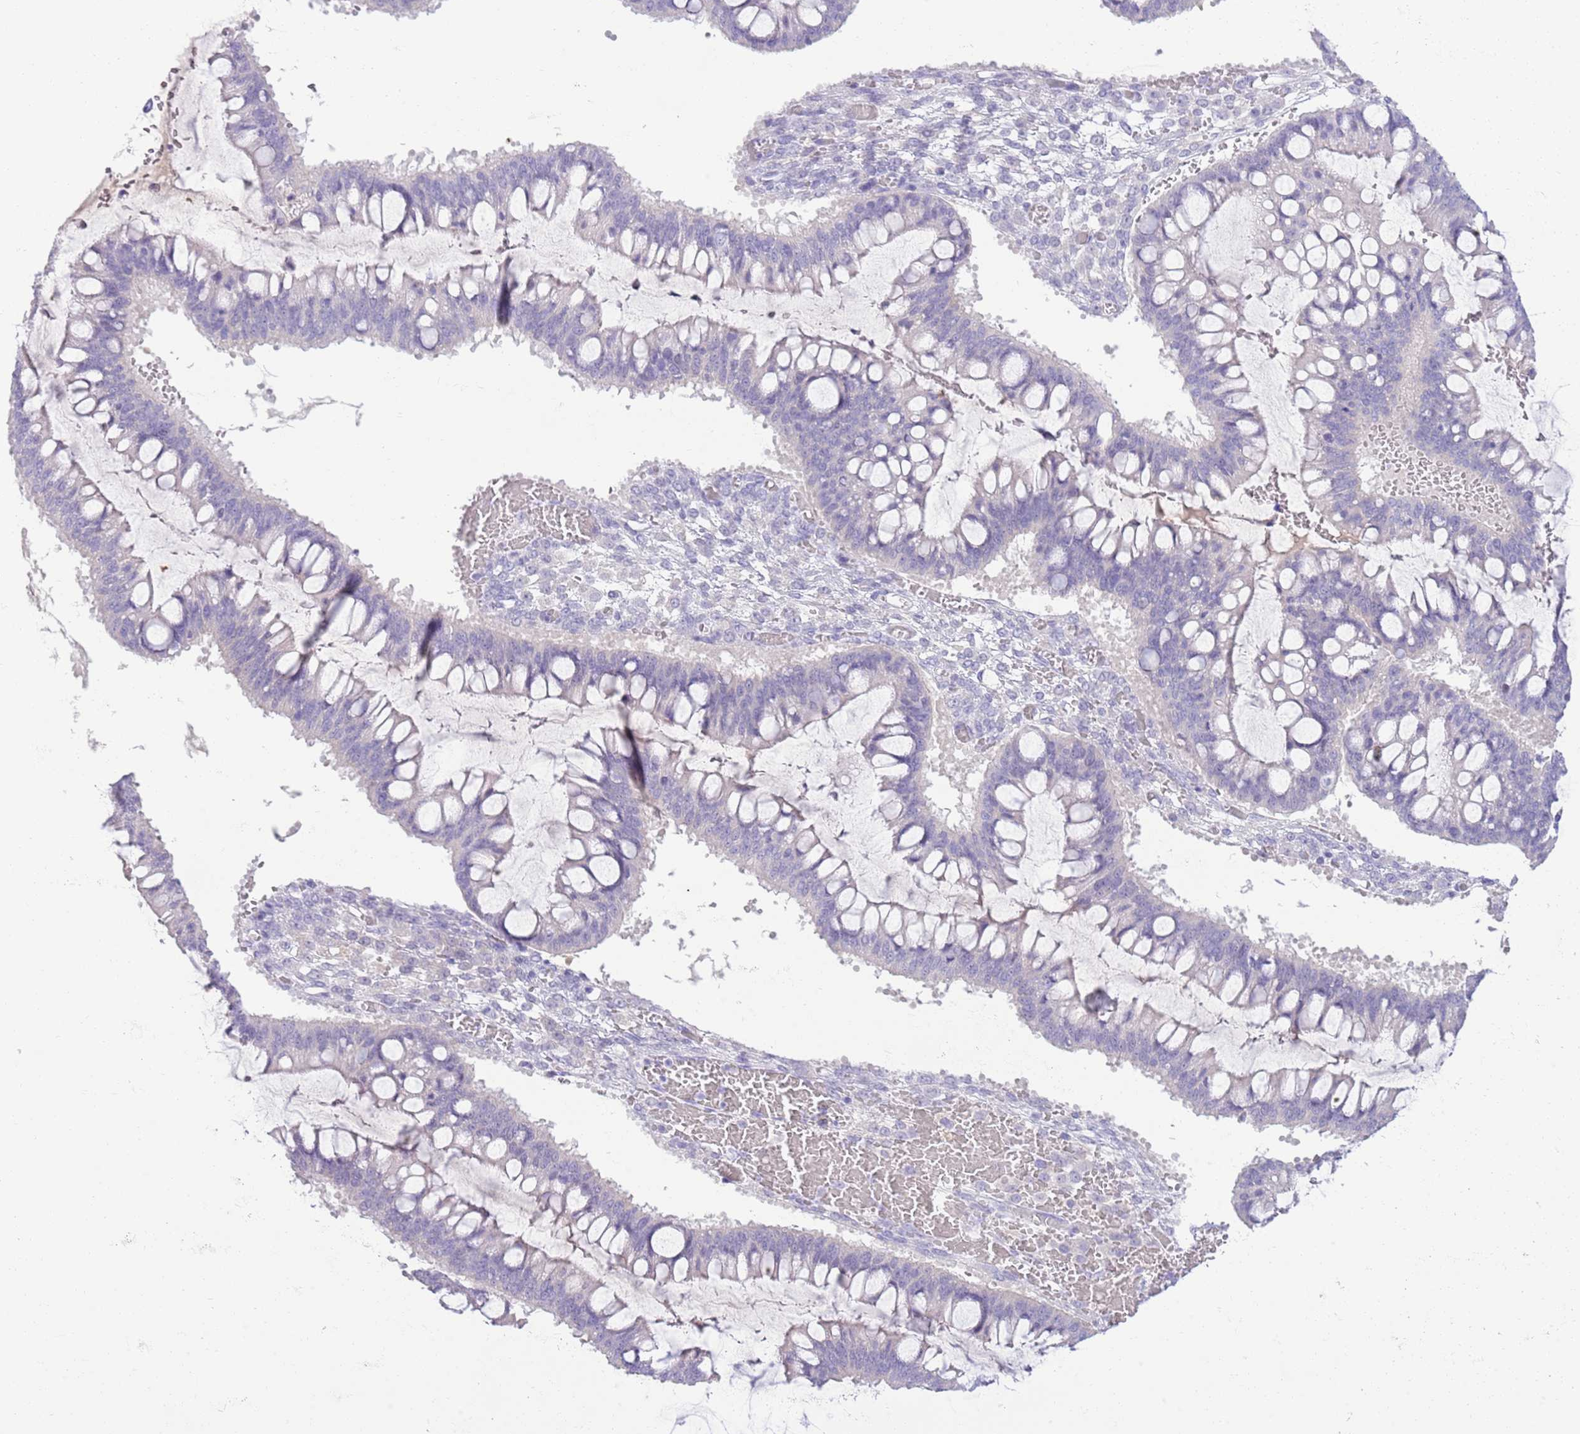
{"staining": {"intensity": "negative", "quantity": "none", "location": "none"}, "tissue": "ovarian cancer", "cell_type": "Tumor cells", "image_type": "cancer", "snomed": [{"axis": "morphology", "description": "Cystadenocarcinoma, mucinous, NOS"}, {"axis": "topography", "description": "Ovary"}], "caption": "The image displays no staining of tumor cells in ovarian cancer (mucinous cystadenocarcinoma). Nuclei are stained in blue.", "gene": "TOX2", "patient": {"sex": "female", "age": 73}}